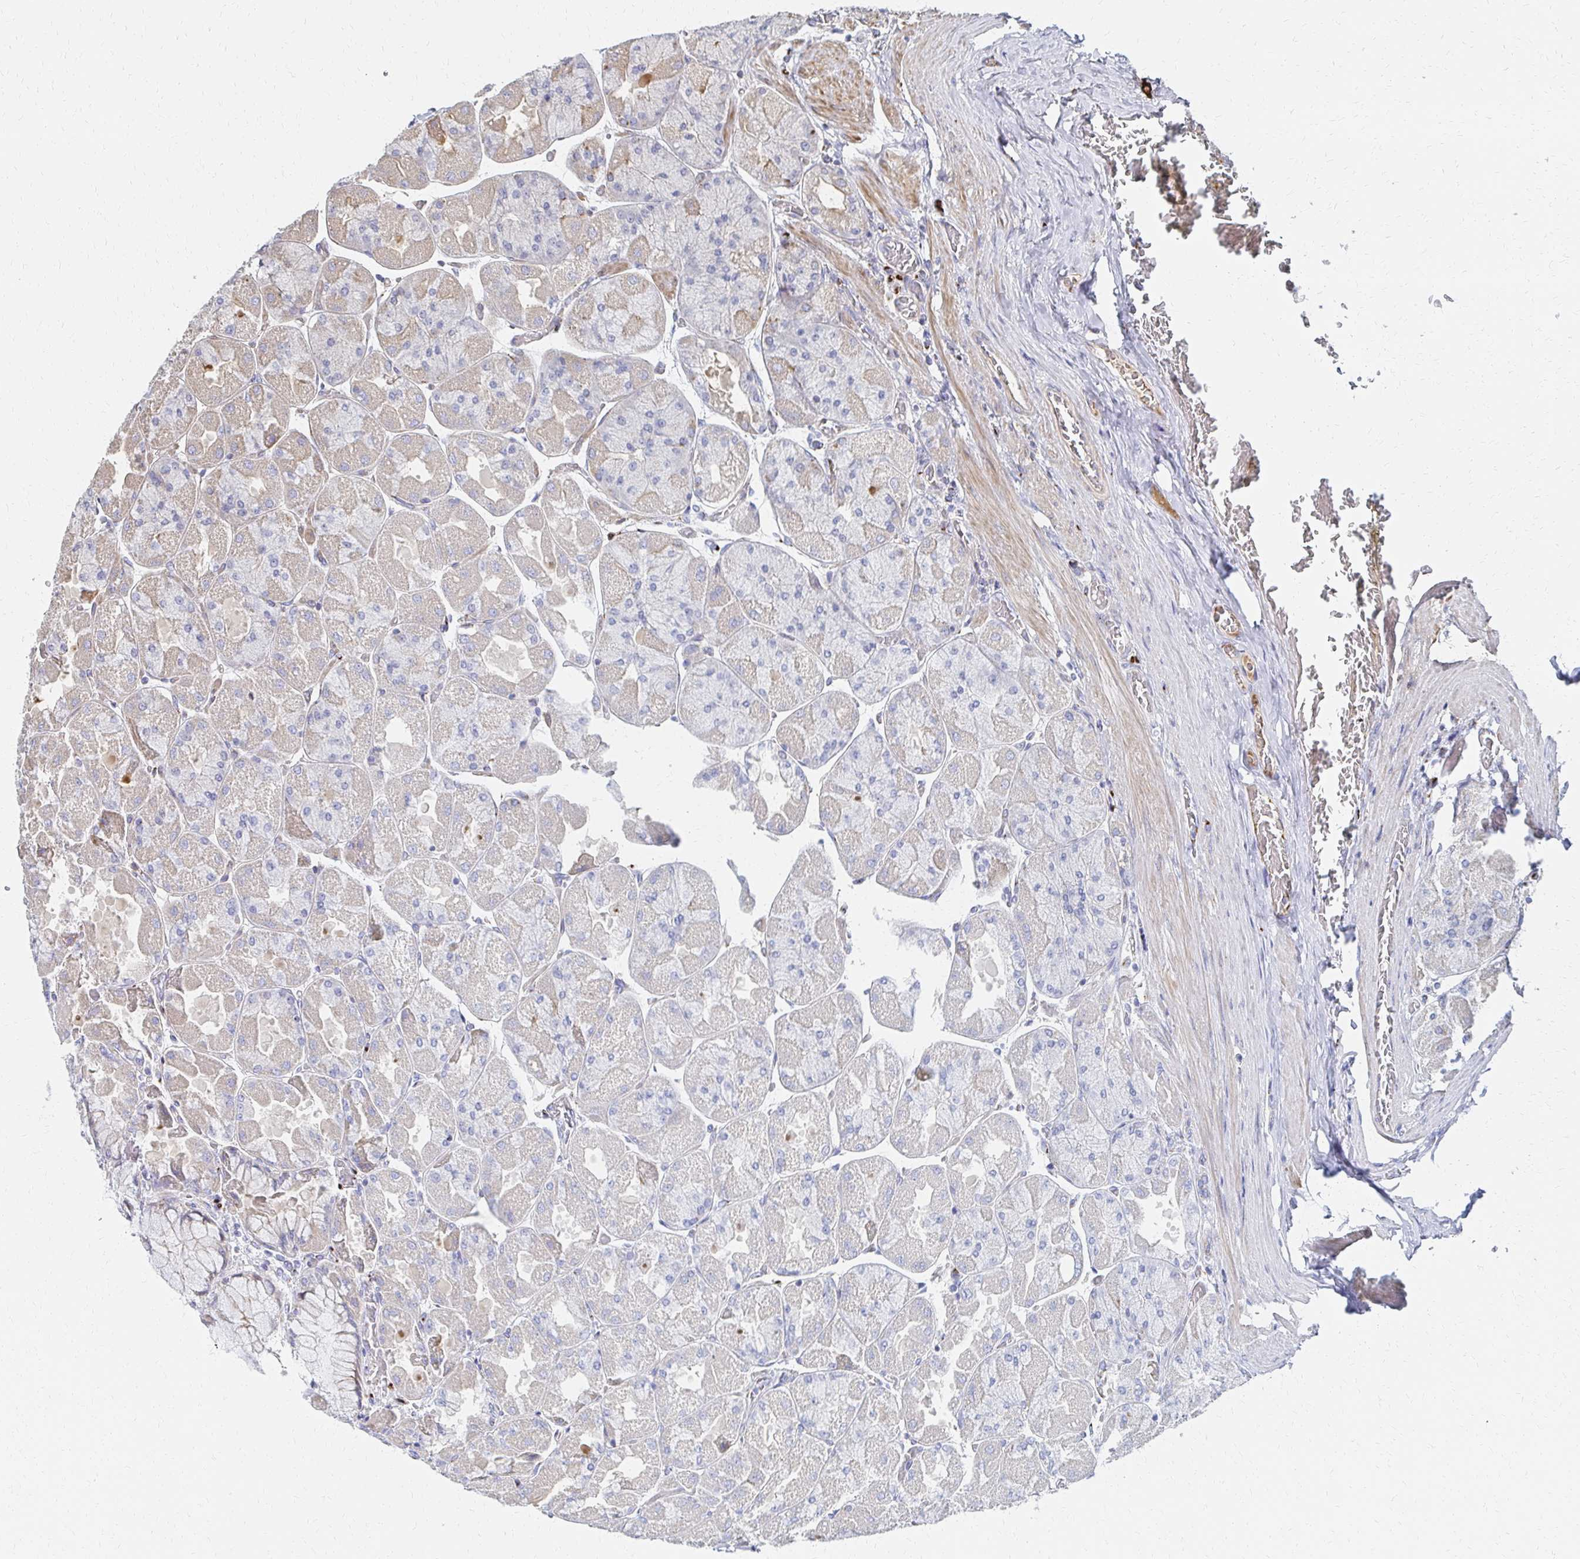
{"staining": {"intensity": "weak", "quantity": "<25%", "location": "cytoplasmic/membranous"}, "tissue": "stomach", "cell_type": "Glandular cells", "image_type": "normal", "snomed": [{"axis": "morphology", "description": "Normal tissue, NOS"}, {"axis": "topography", "description": "Stomach"}], "caption": "This micrograph is of normal stomach stained with IHC to label a protein in brown with the nuclei are counter-stained blue. There is no positivity in glandular cells.", "gene": "MAN1A1", "patient": {"sex": "female", "age": 61}}